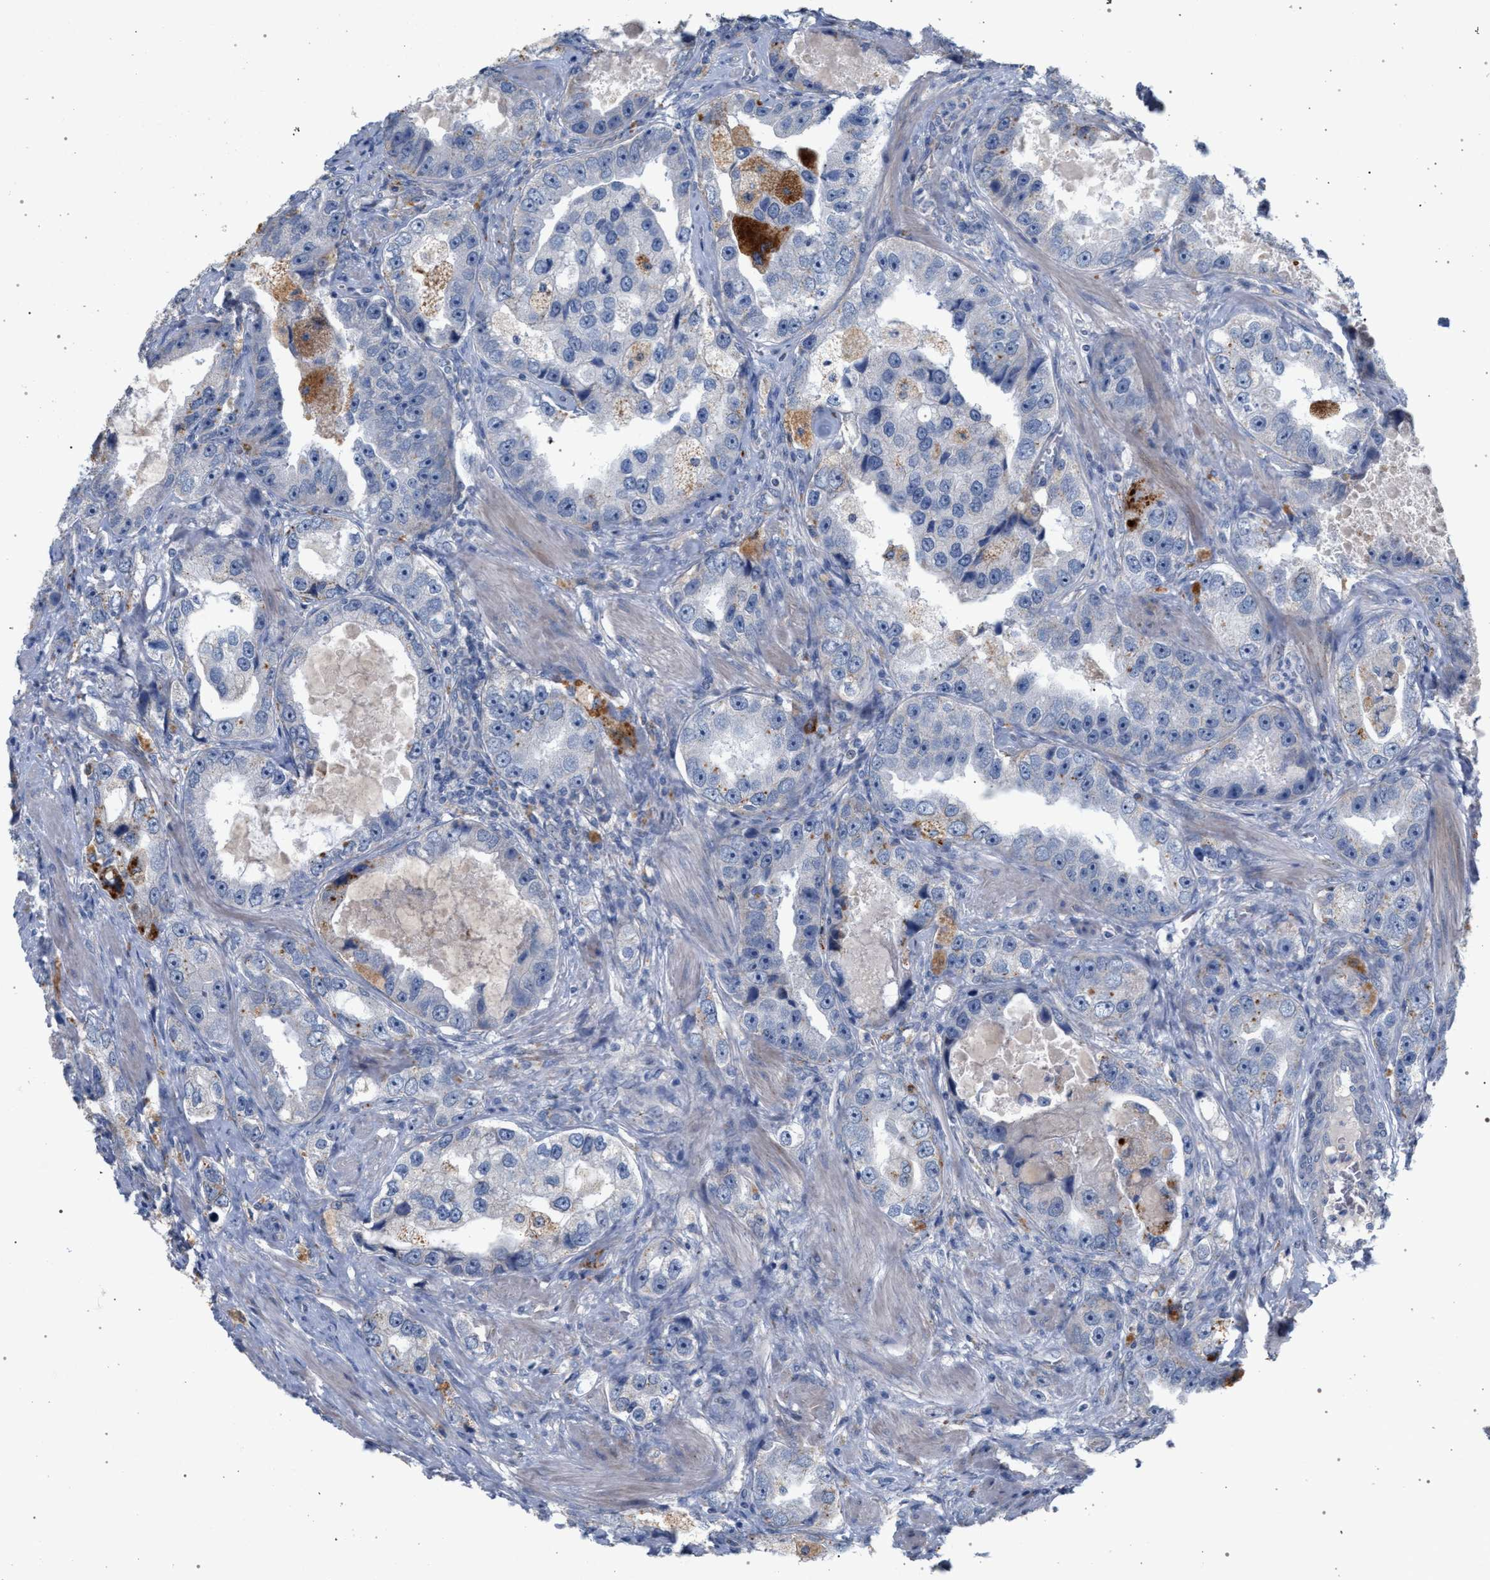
{"staining": {"intensity": "negative", "quantity": "none", "location": "none"}, "tissue": "prostate cancer", "cell_type": "Tumor cells", "image_type": "cancer", "snomed": [{"axis": "morphology", "description": "Adenocarcinoma, High grade"}, {"axis": "topography", "description": "Prostate"}], "caption": "Immunohistochemistry (IHC) of prostate cancer demonstrates no positivity in tumor cells. The staining was performed using DAB (3,3'-diaminobenzidine) to visualize the protein expression in brown, while the nuclei were stained in blue with hematoxylin (Magnification: 20x).", "gene": "MAMDC2", "patient": {"sex": "male", "age": 63}}